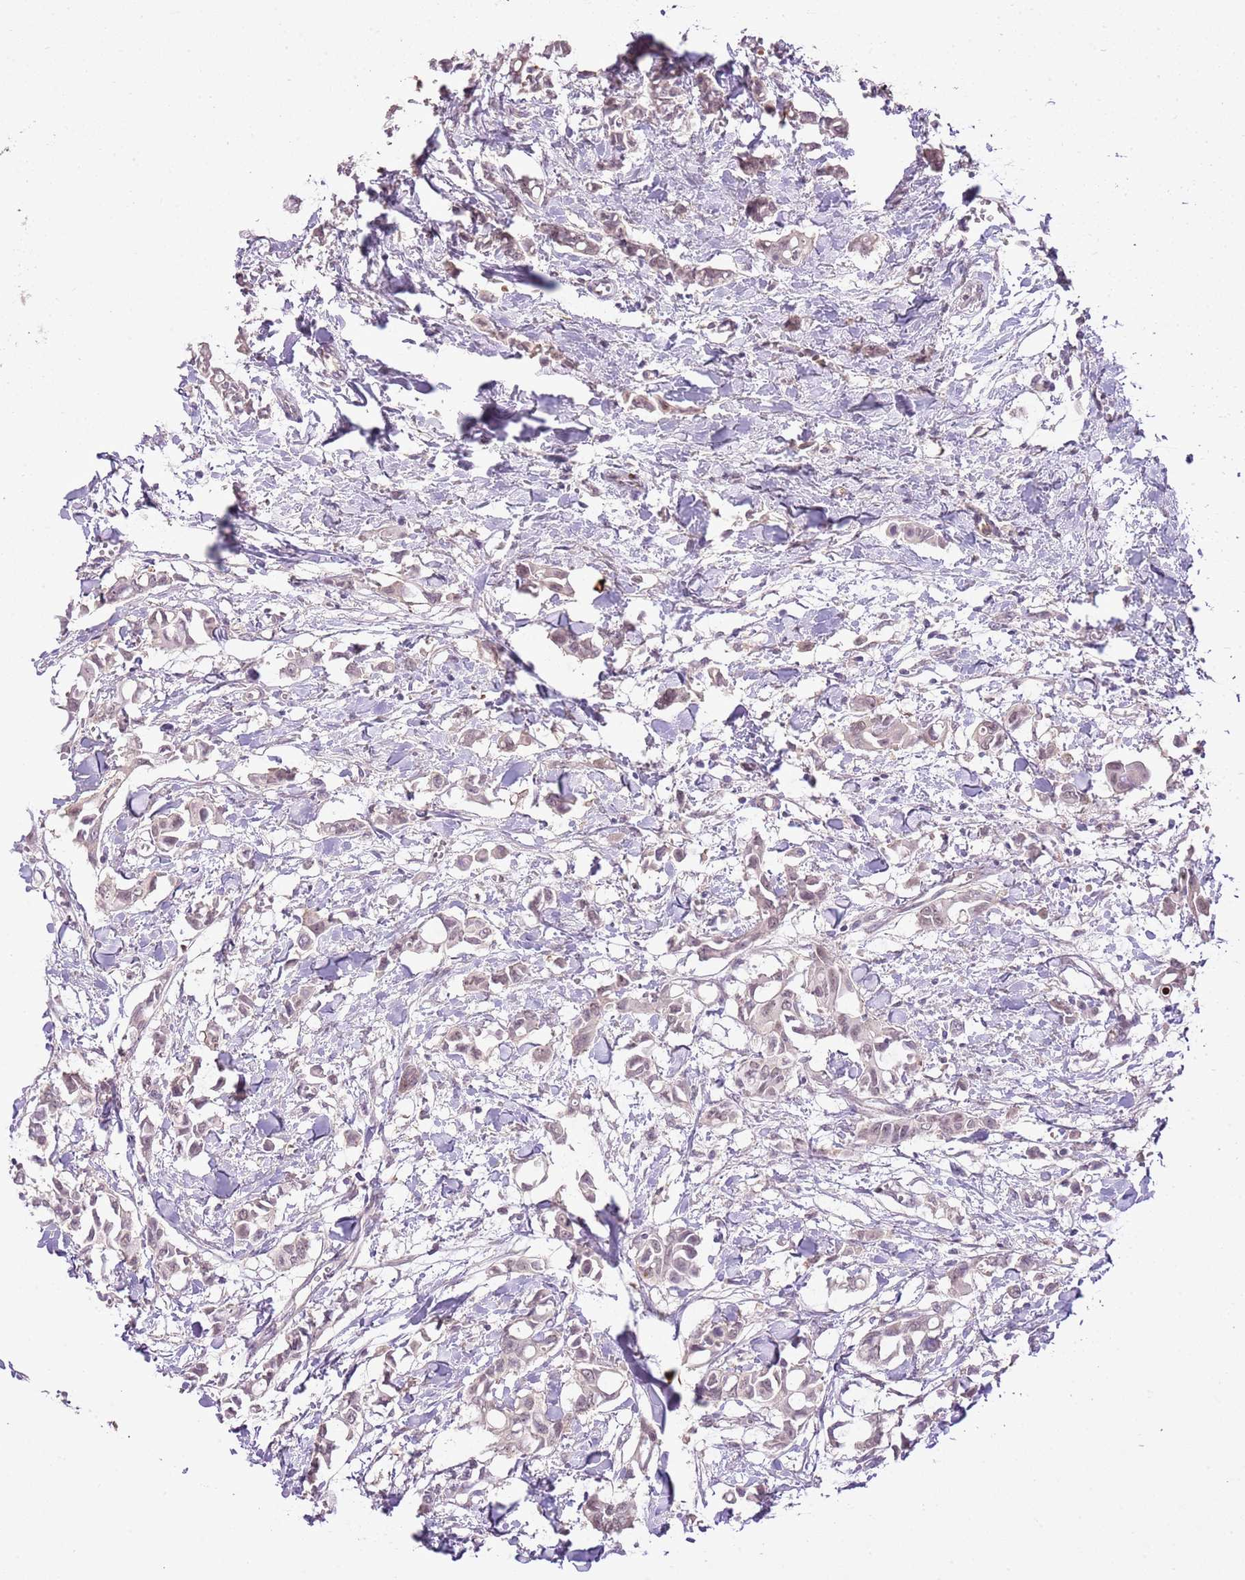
{"staining": {"intensity": "weak", "quantity": "25%-75%", "location": "cytoplasmic/membranous,nuclear"}, "tissue": "breast cancer", "cell_type": "Tumor cells", "image_type": "cancer", "snomed": [{"axis": "morphology", "description": "Duct carcinoma"}, {"axis": "topography", "description": "Breast"}], "caption": "A low amount of weak cytoplasmic/membranous and nuclear expression is seen in approximately 25%-75% of tumor cells in infiltrating ductal carcinoma (breast) tissue.", "gene": "XPO7", "patient": {"sex": "female", "age": 41}}